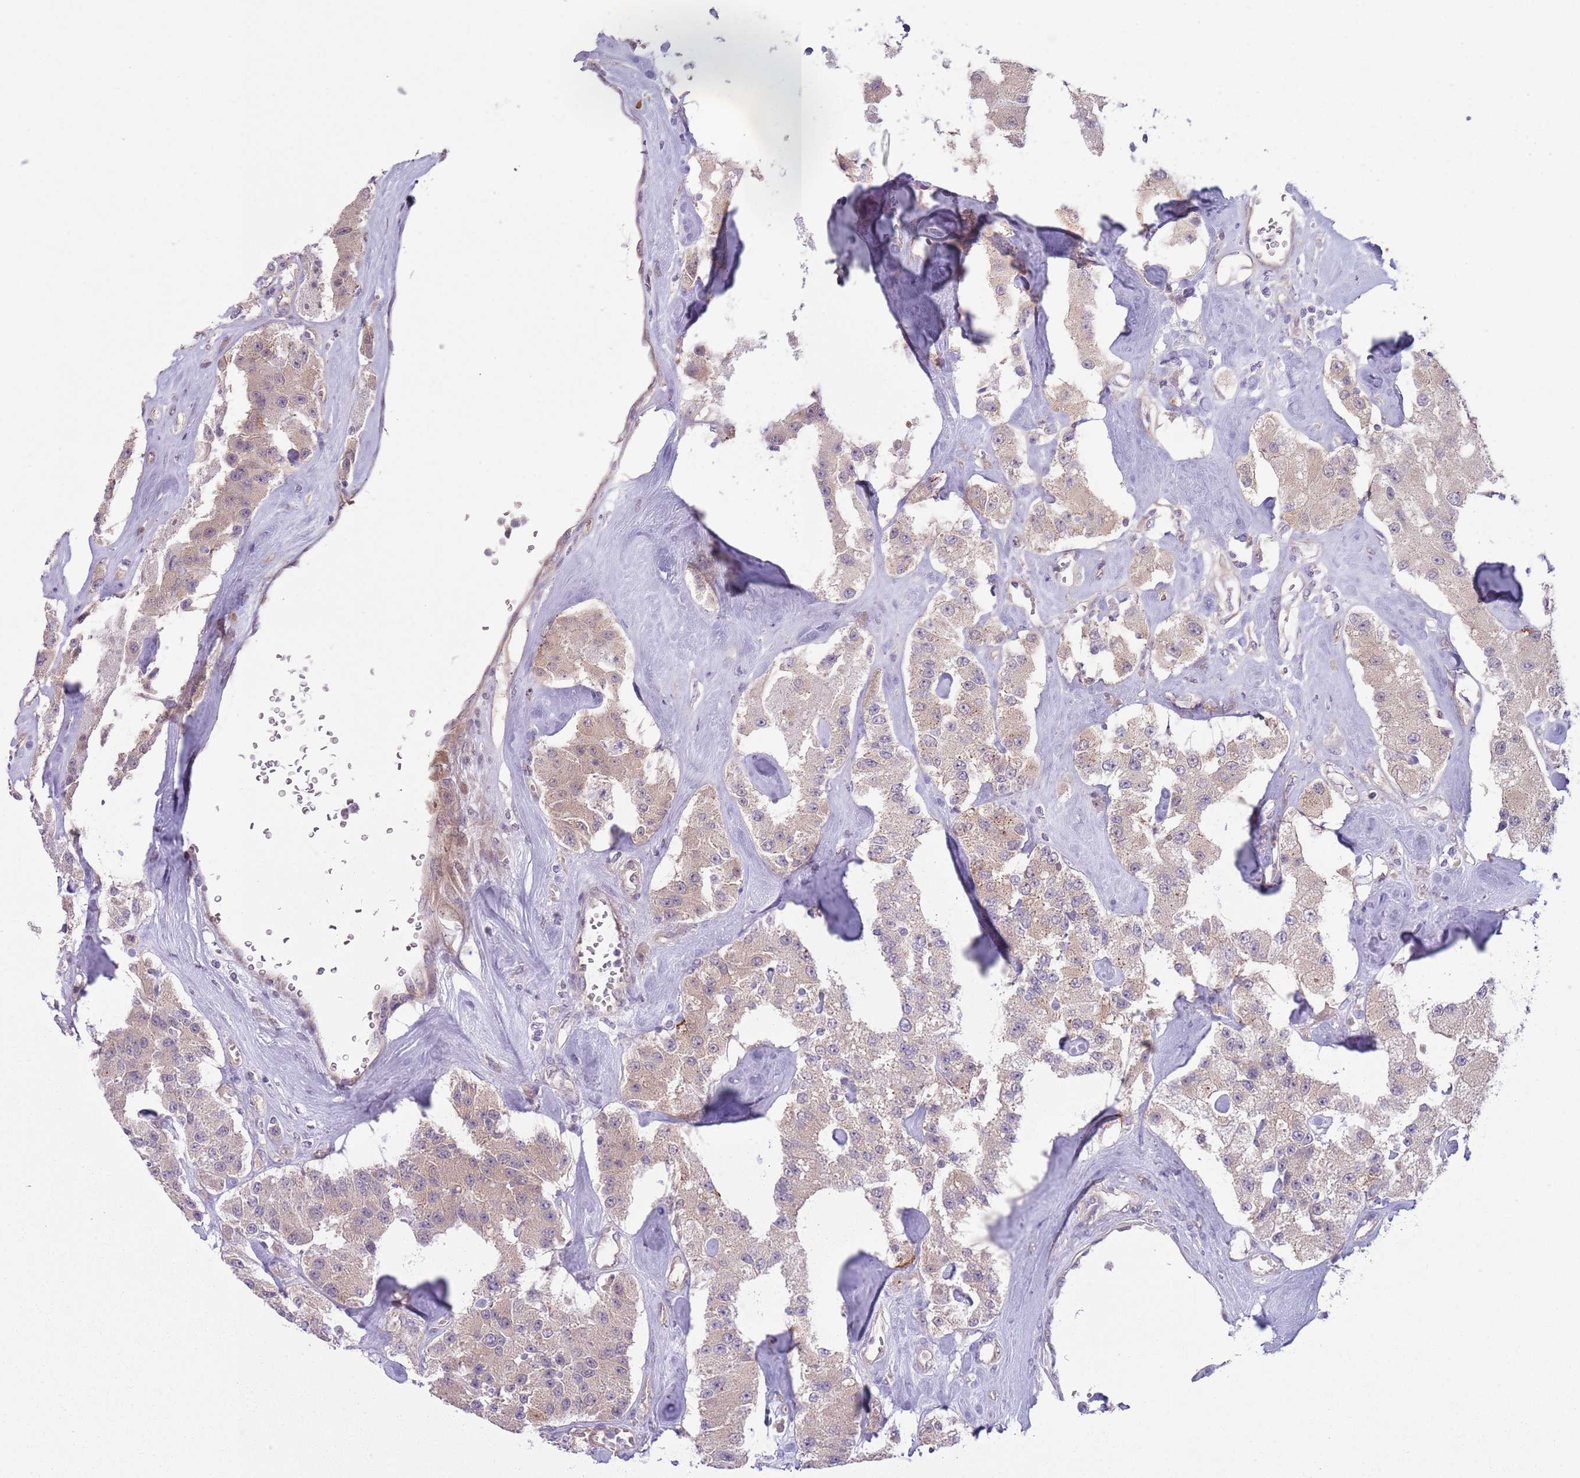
{"staining": {"intensity": "negative", "quantity": "none", "location": "none"}, "tissue": "carcinoid", "cell_type": "Tumor cells", "image_type": "cancer", "snomed": [{"axis": "morphology", "description": "Carcinoid, malignant, NOS"}, {"axis": "topography", "description": "Pancreas"}], "caption": "Carcinoid was stained to show a protein in brown. There is no significant positivity in tumor cells.", "gene": "COPE", "patient": {"sex": "male", "age": 41}}